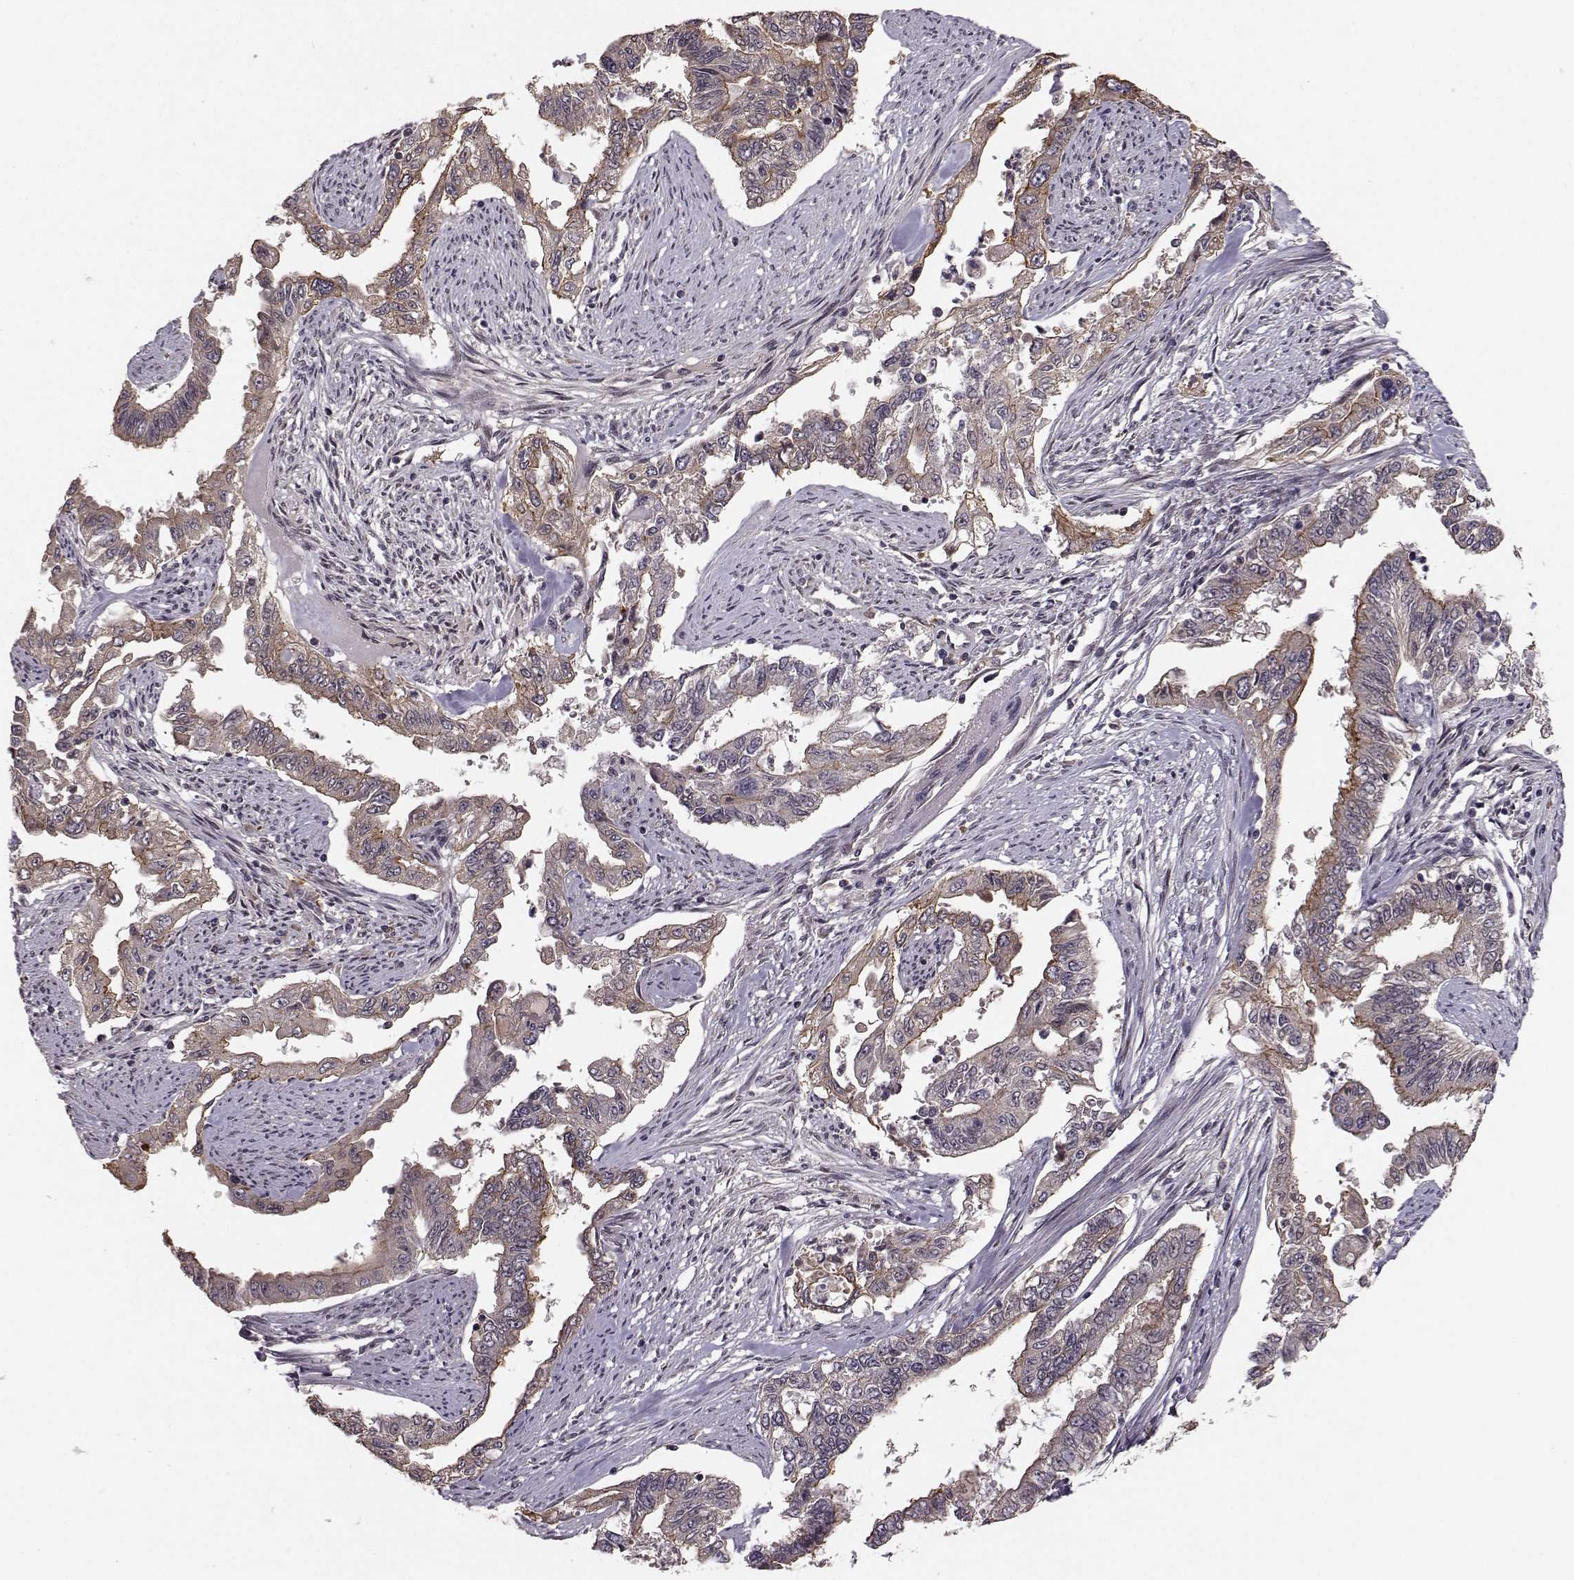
{"staining": {"intensity": "moderate", "quantity": "25%-75%", "location": "cytoplasmic/membranous"}, "tissue": "endometrial cancer", "cell_type": "Tumor cells", "image_type": "cancer", "snomed": [{"axis": "morphology", "description": "Adenocarcinoma, NOS"}, {"axis": "topography", "description": "Uterus"}], "caption": "DAB immunohistochemical staining of endometrial cancer (adenocarcinoma) shows moderate cytoplasmic/membranous protein expression in approximately 25%-75% of tumor cells. Nuclei are stained in blue.", "gene": "PLEKHG3", "patient": {"sex": "female", "age": 59}}